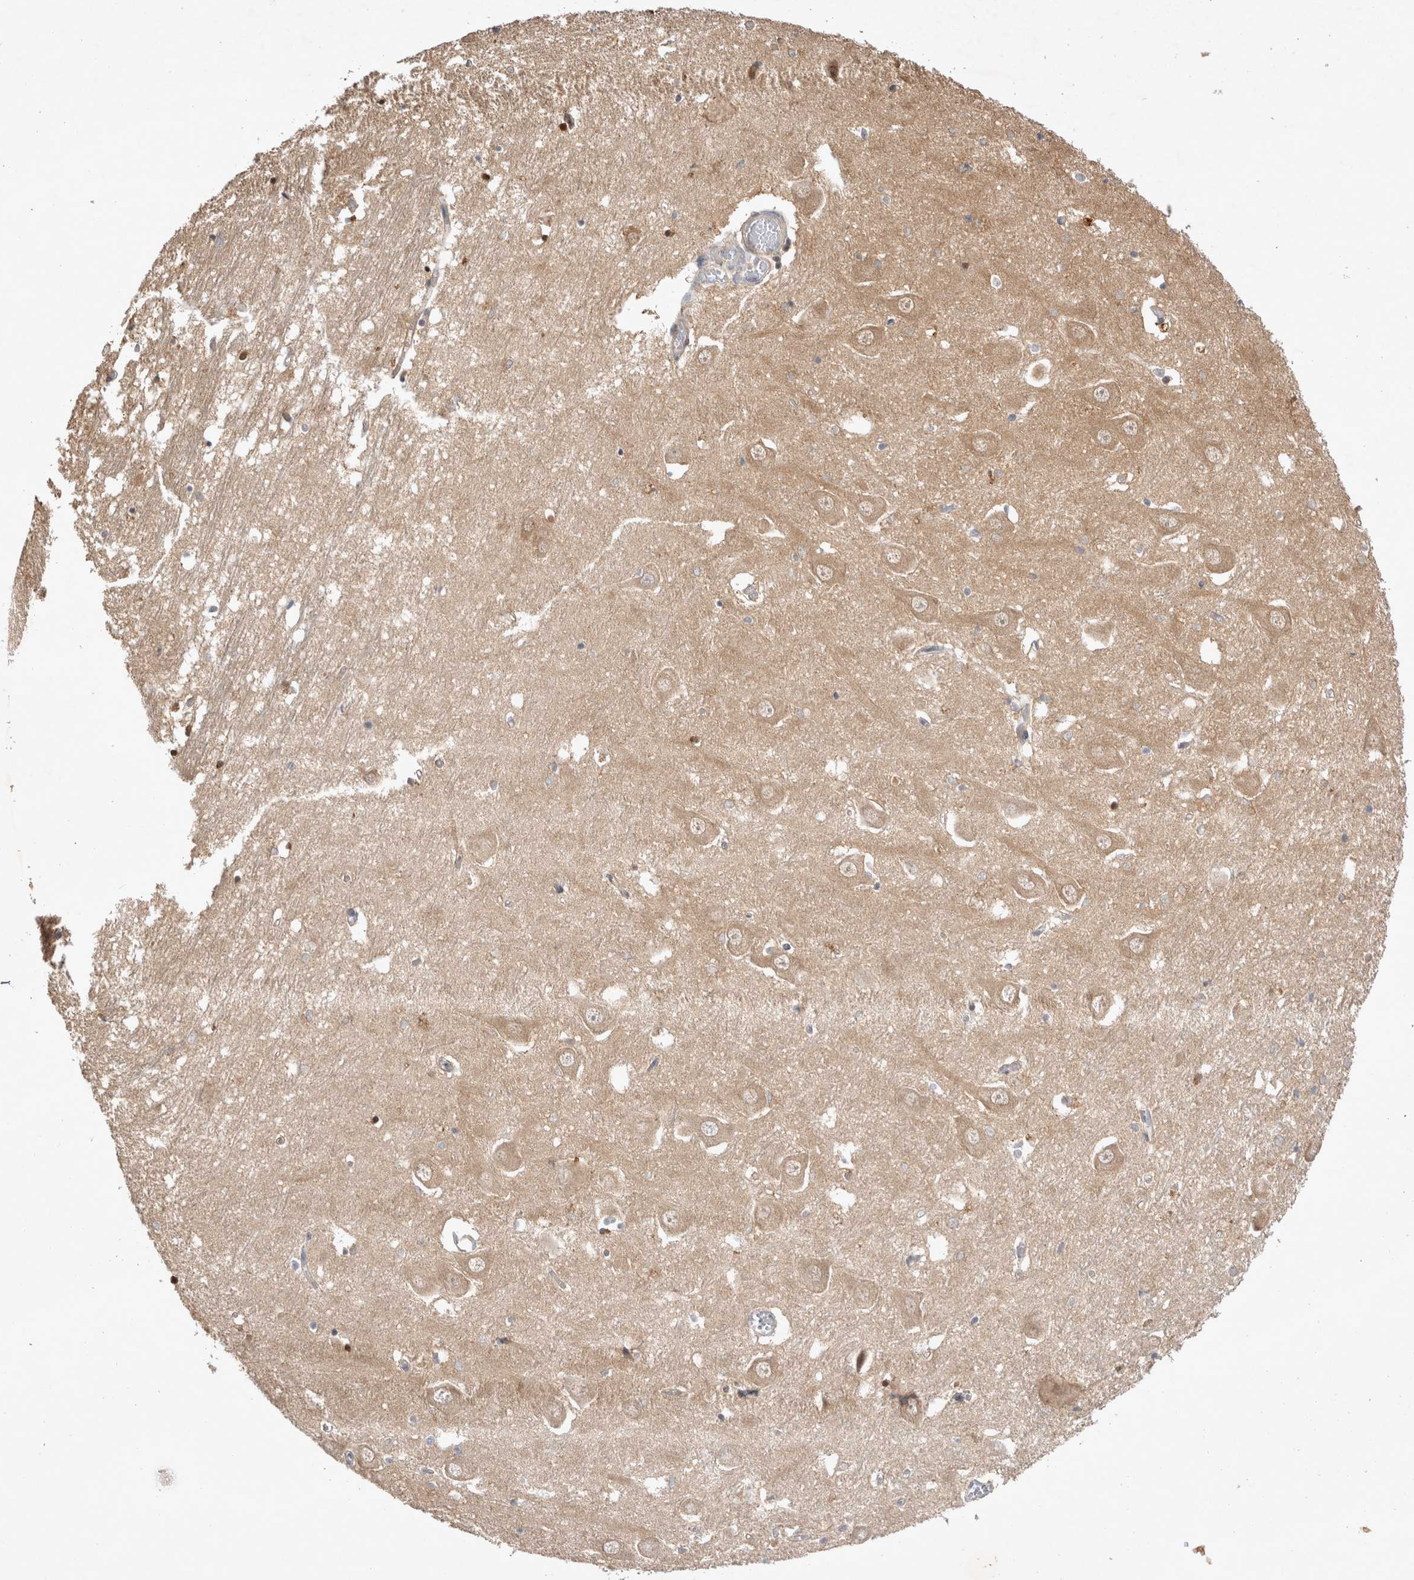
{"staining": {"intensity": "weak", "quantity": "<25%", "location": "cytoplasmic/membranous"}, "tissue": "hippocampus", "cell_type": "Glial cells", "image_type": "normal", "snomed": [{"axis": "morphology", "description": "Normal tissue, NOS"}, {"axis": "topography", "description": "Hippocampus"}], "caption": "Protein analysis of unremarkable hippocampus demonstrates no significant expression in glial cells. (Immunohistochemistry, brightfield microscopy, high magnification).", "gene": "SRD5A3", "patient": {"sex": "male", "age": 70}}